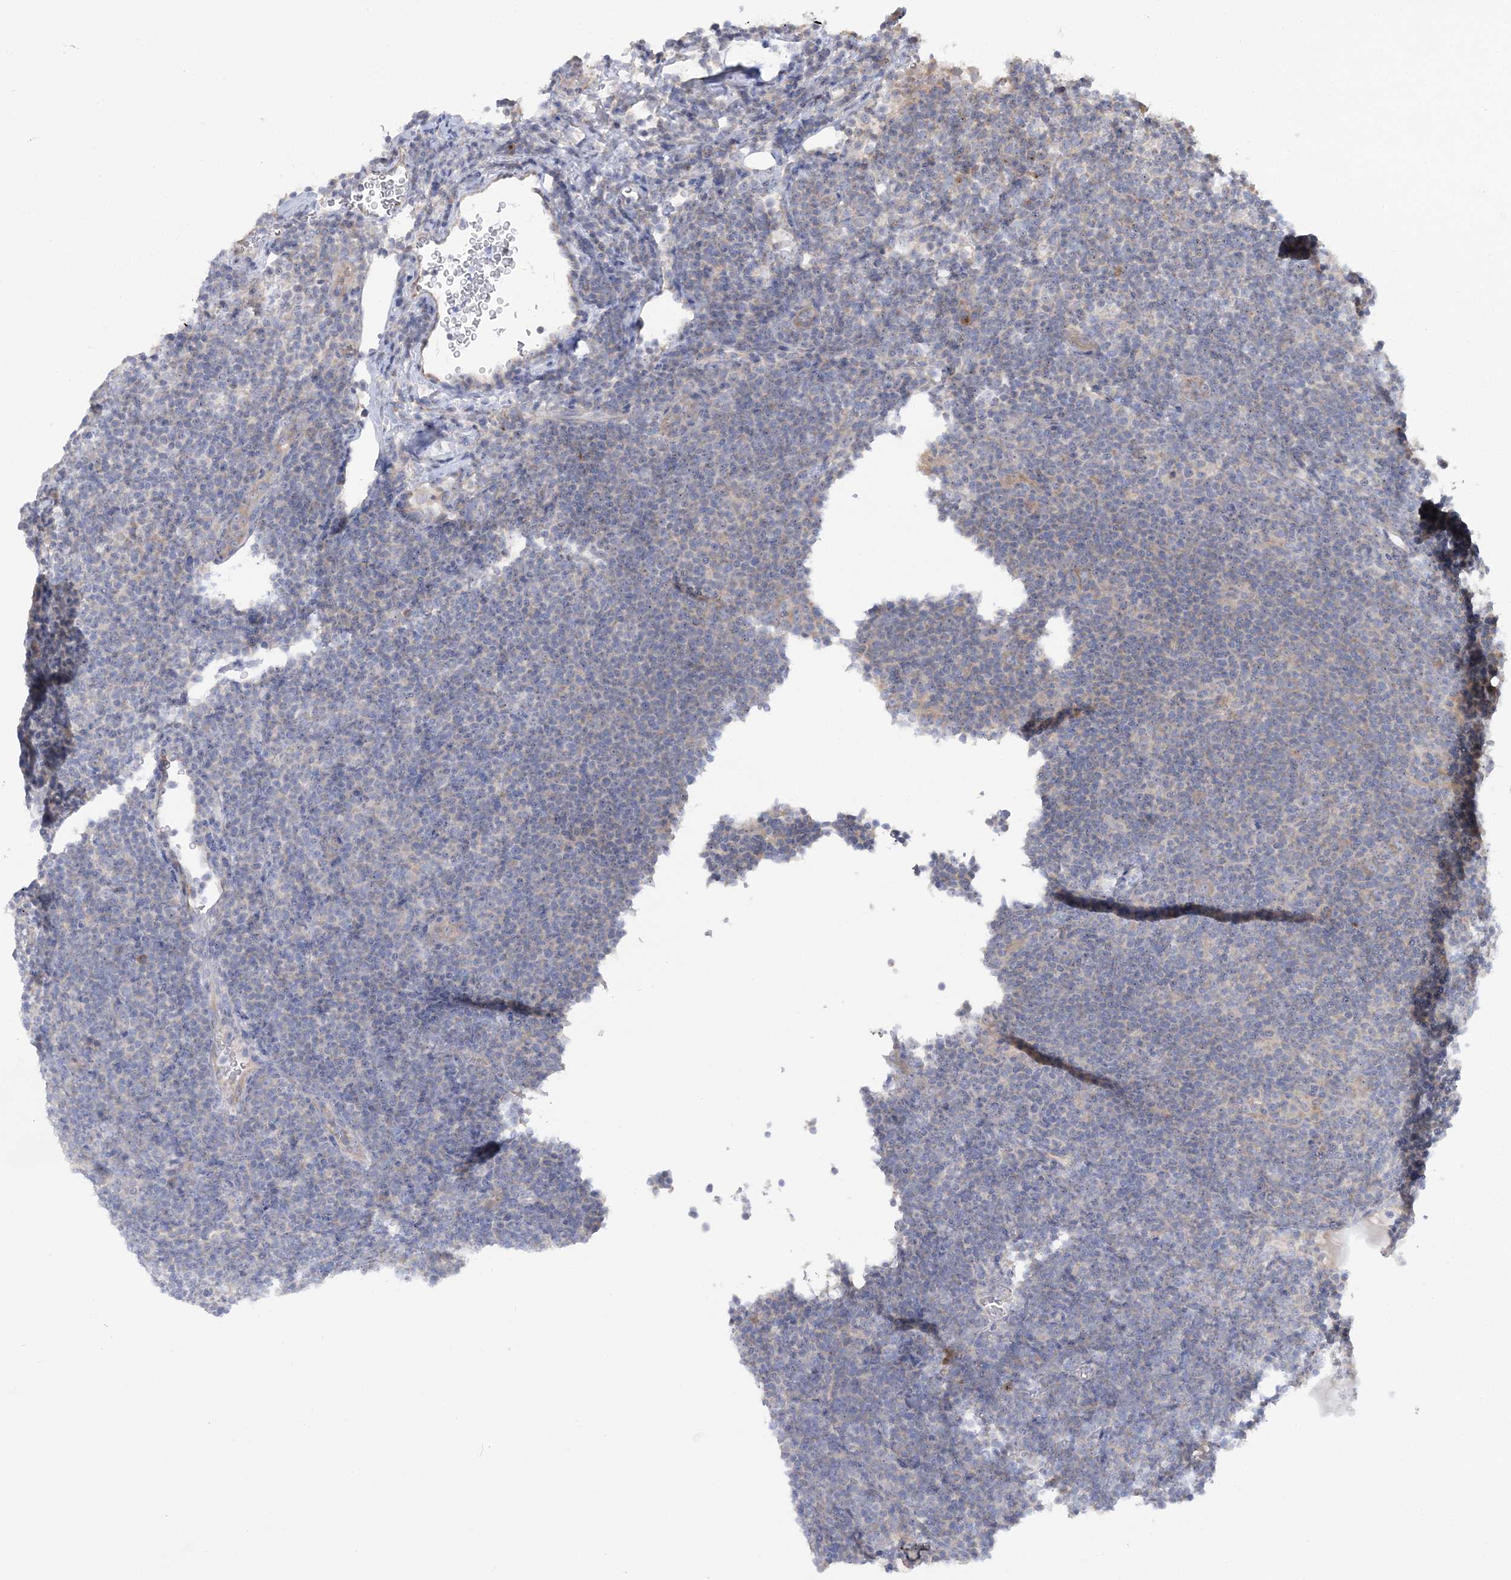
{"staining": {"intensity": "negative", "quantity": "none", "location": "none"}, "tissue": "lymphoma", "cell_type": "Tumor cells", "image_type": "cancer", "snomed": [{"axis": "morphology", "description": "Hodgkin's disease, NOS"}, {"axis": "topography", "description": "Lymph node"}], "caption": "DAB immunohistochemical staining of Hodgkin's disease reveals no significant expression in tumor cells.", "gene": "MMADHC", "patient": {"sex": "female", "age": 57}}